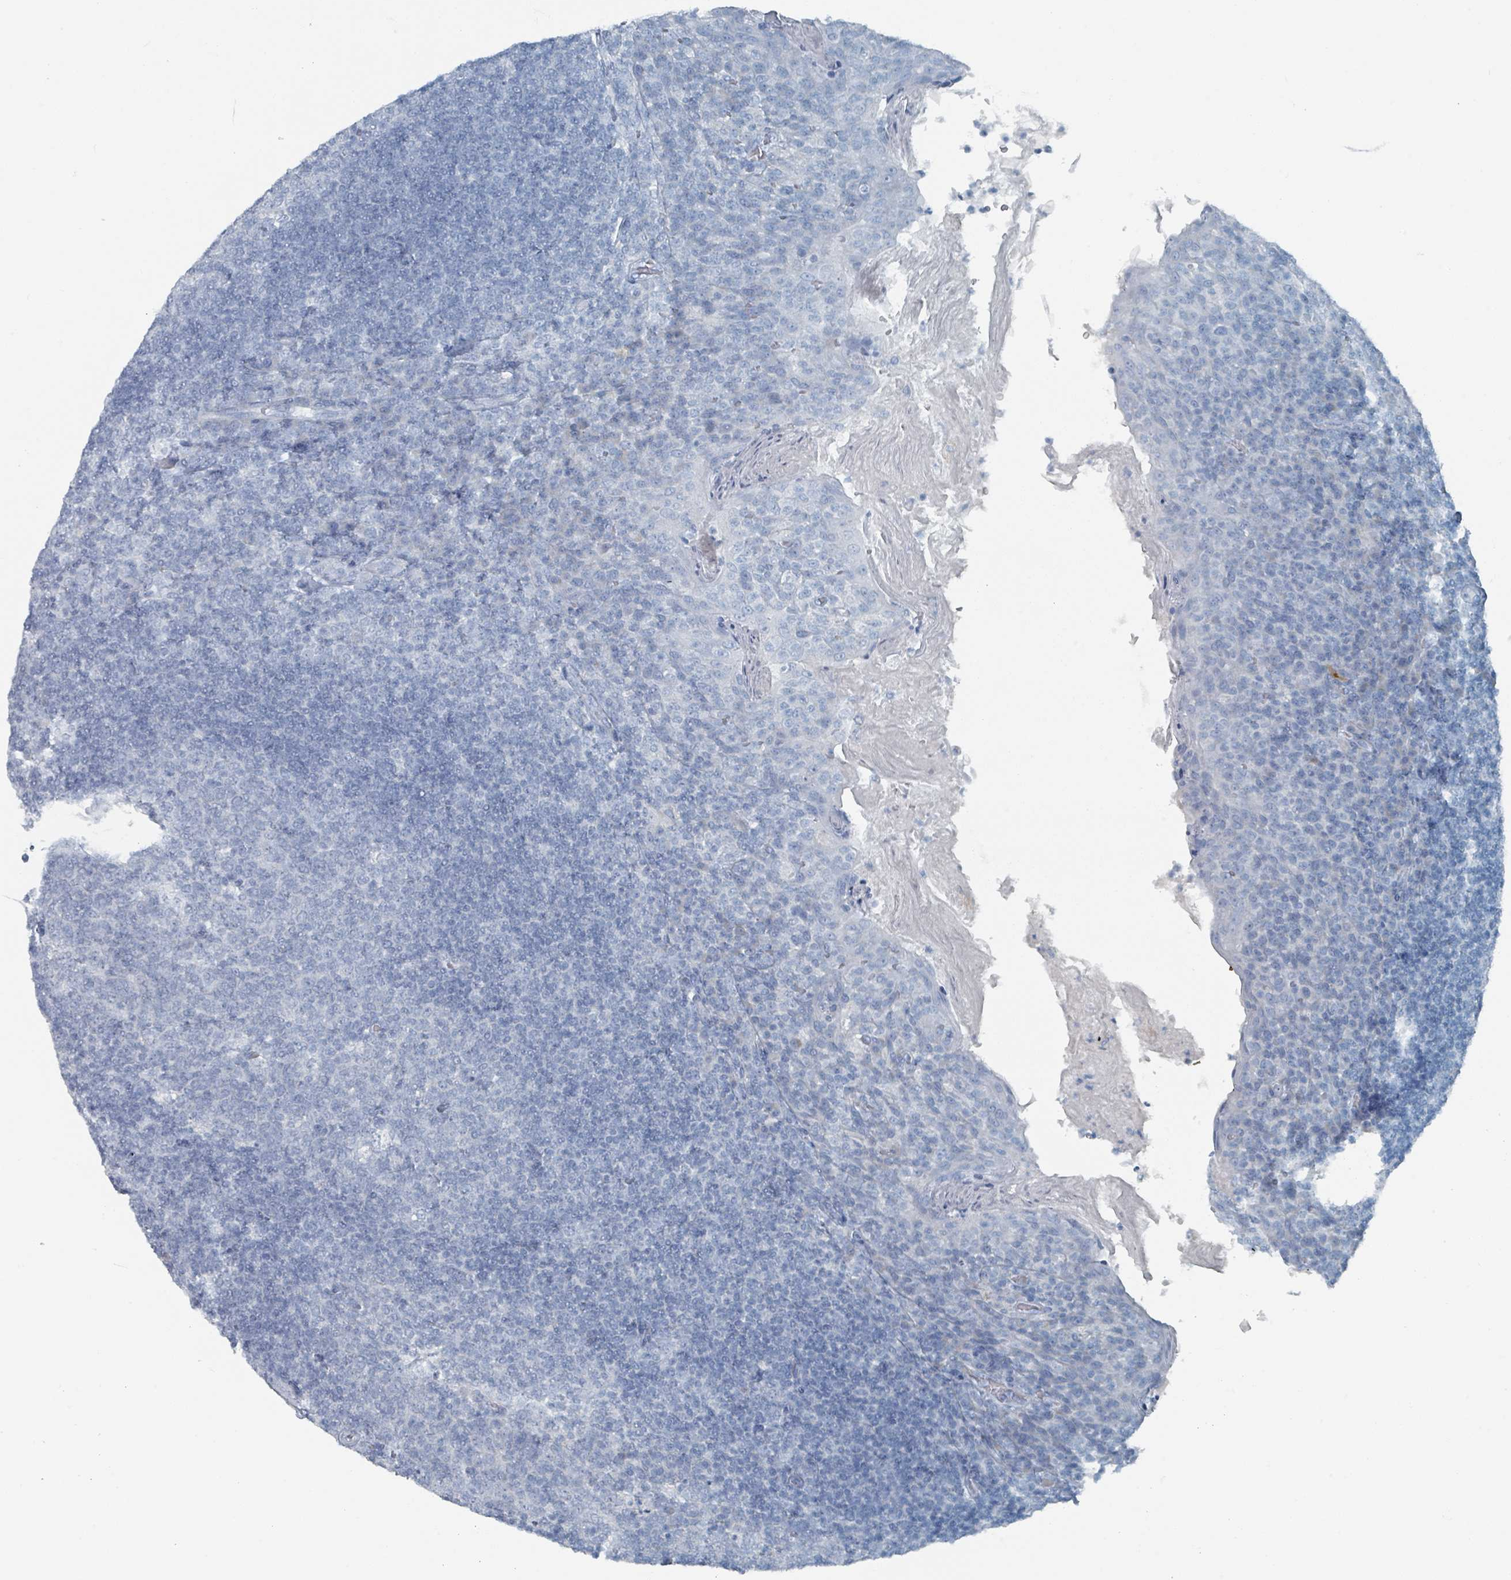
{"staining": {"intensity": "negative", "quantity": "none", "location": "none"}, "tissue": "tonsil", "cell_type": "Germinal center cells", "image_type": "normal", "snomed": [{"axis": "morphology", "description": "Normal tissue, NOS"}, {"axis": "topography", "description": "Tonsil"}], "caption": "High power microscopy histopathology image of an immunohistochemistry photomicrograph of normal tonsil, revealing no significant positivity in germinal center cells. (DAB (3,3'-diaminobenzidine) immunohistochemistry, high magnification).", "gene": "GAMT", "patient": {"sex": "female", "age": 10}}